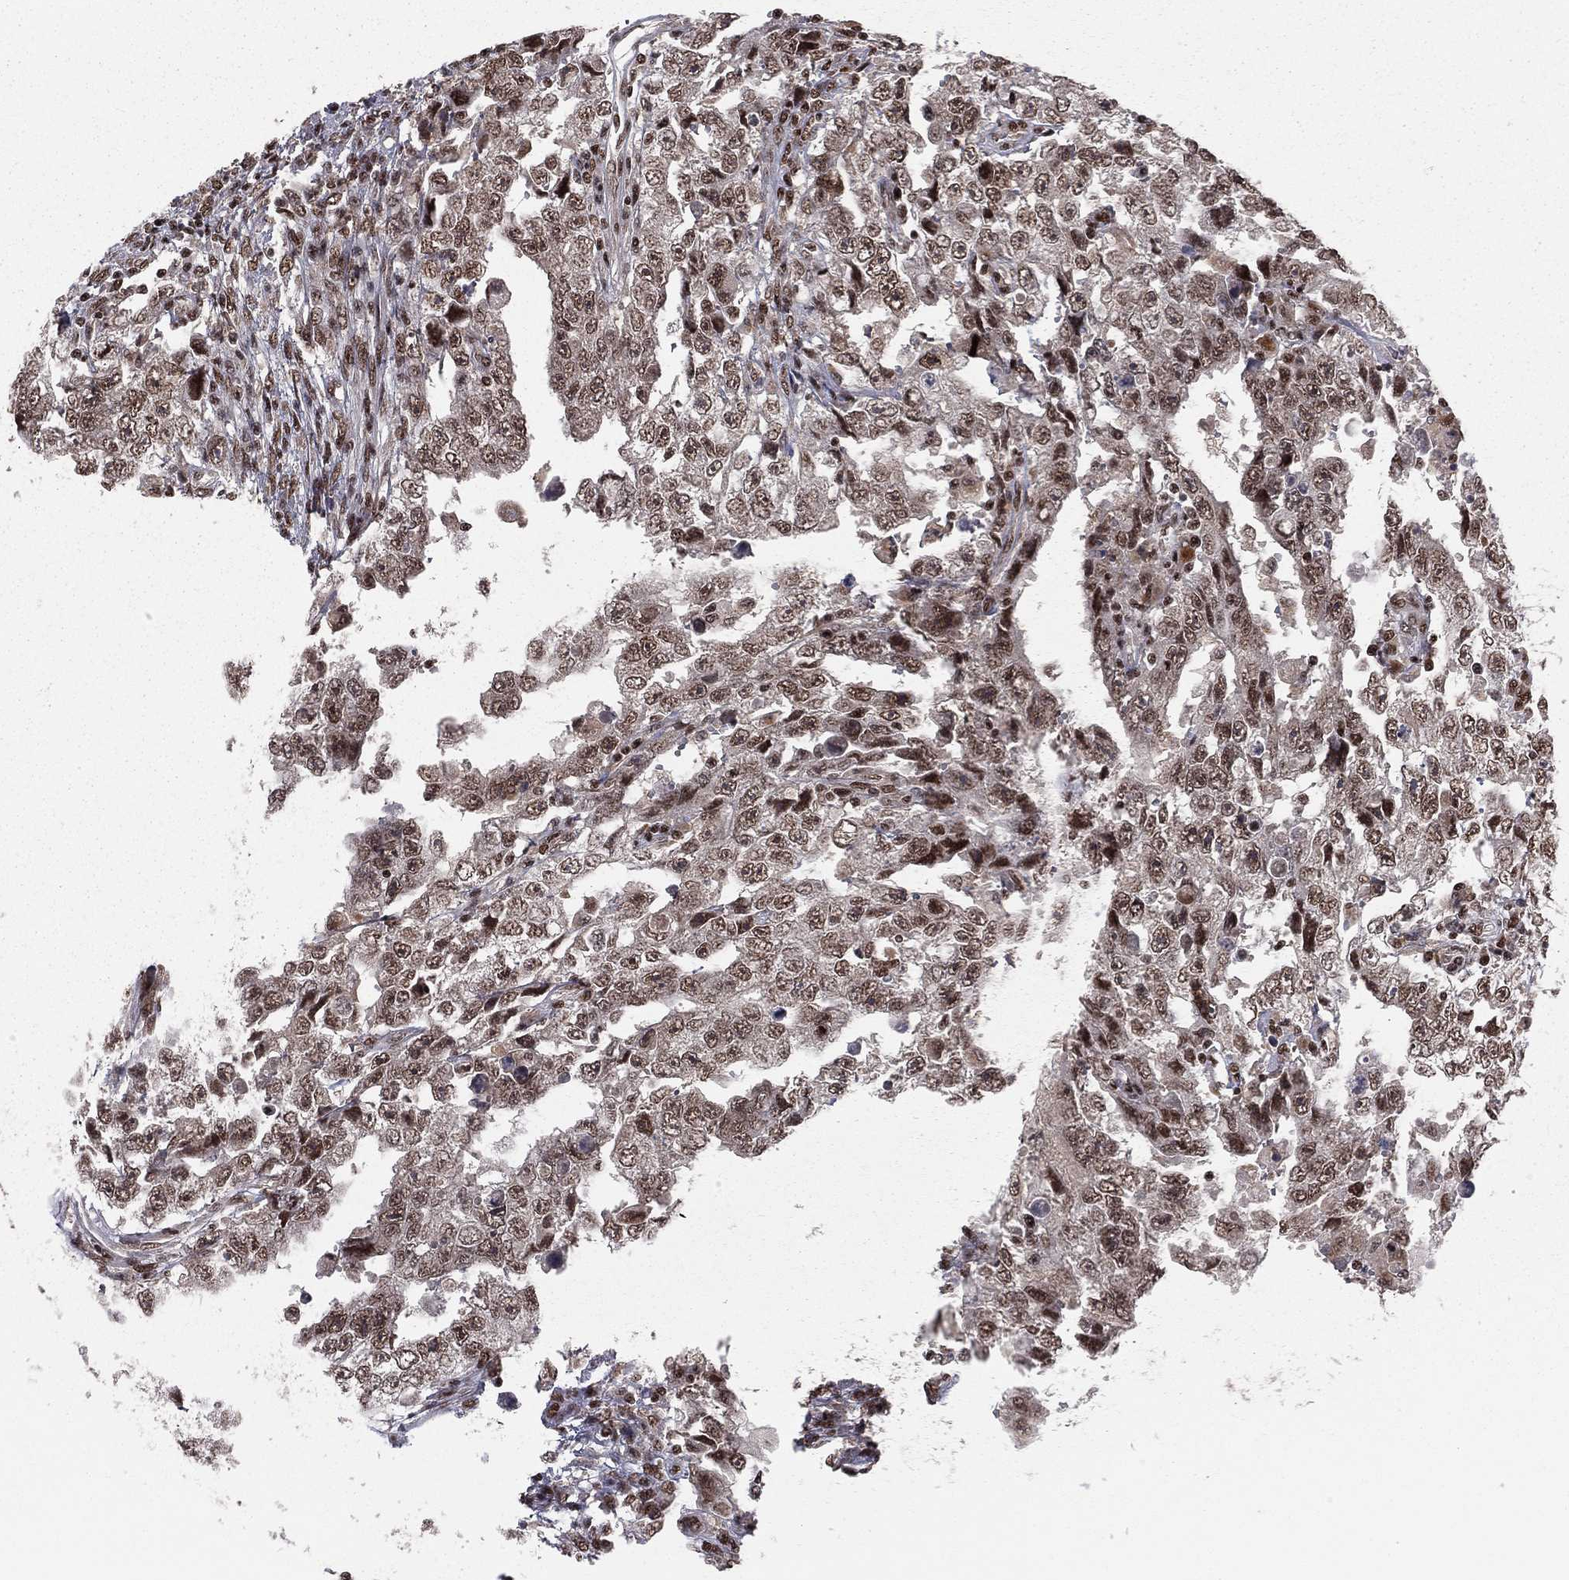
{"staining": {"intensity": "moderate", "quantity": ">75%", "location": "nuclear"}, "tissue": "testis cancer", "cell_type": "Tumor cells", "image_type": "cancer", "snomed": [{"axis": "morphology", "description": "Carcinoma, Embryonal, NOS"}, {"axis": "topography", "description": "Testis"}], "caption": "There is medium levels of moderate nuclear expression in tumor cells of testis embryonal carcinoma, as demonstrated by immunohistochemical staining (brown color).", "gene": "NFYB", "patient": {"sex": "male", "age": 26}}